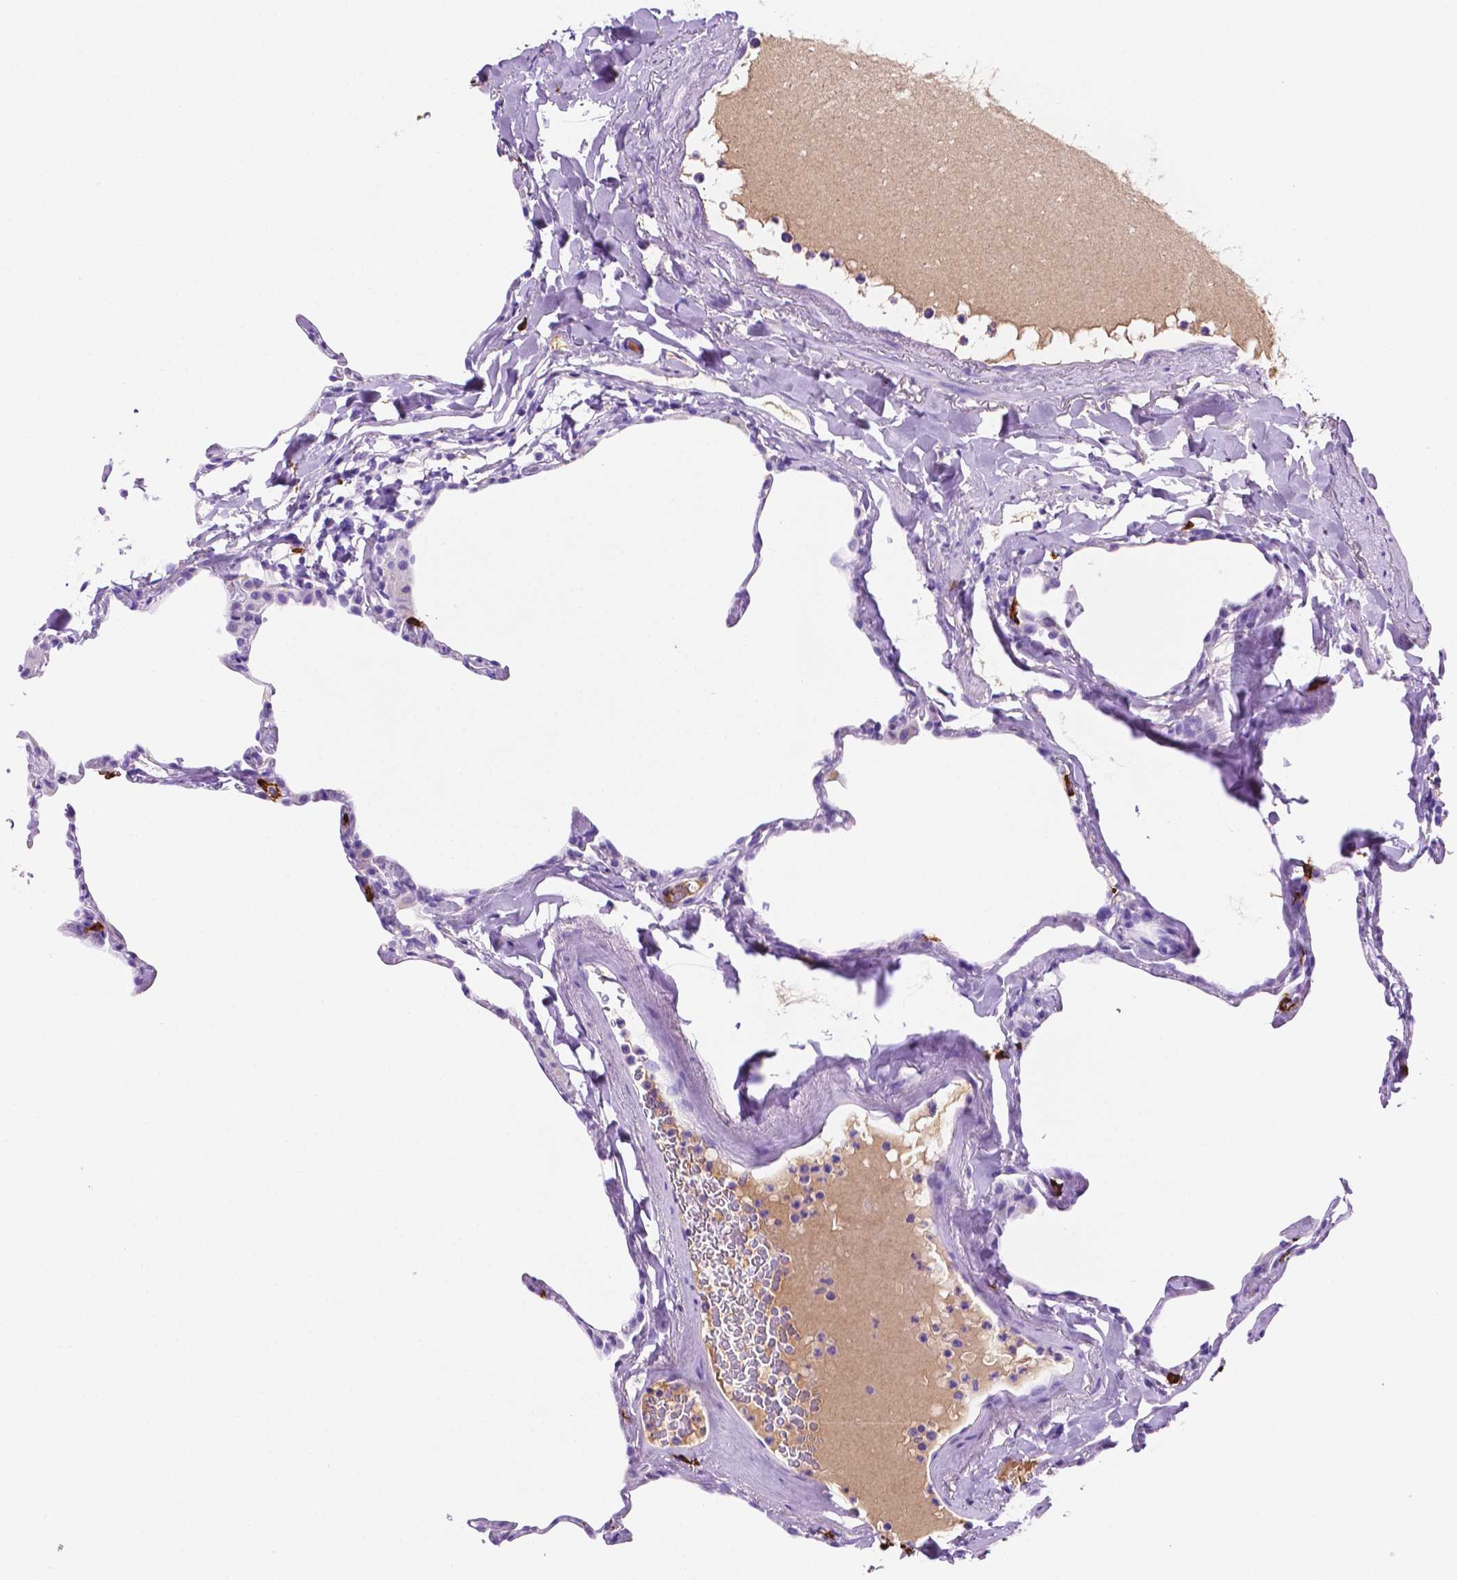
{"staining": {"intensity": "negative", "quantity": "none", "location": "none"}, "tissue": "lung", "cell_type": "Alveolar cells", "image_type": "normal", "snomed": [{"axis": "morphology", "description": "Normal tissue, NOS"}, {"axis": "topography", "description": "Lung"}], "caption": "An IHC photomicrograph of unremarkable lung is shown. There is no staining in alveolar cells of lung. (DAB (3,3'-diaminobenzidine) immunohistochemistry (IHC) visualized using brightfield microscopy, high magnification).", "gene": "FOXB2", "patient": {"sex": "male", "age": 65}}